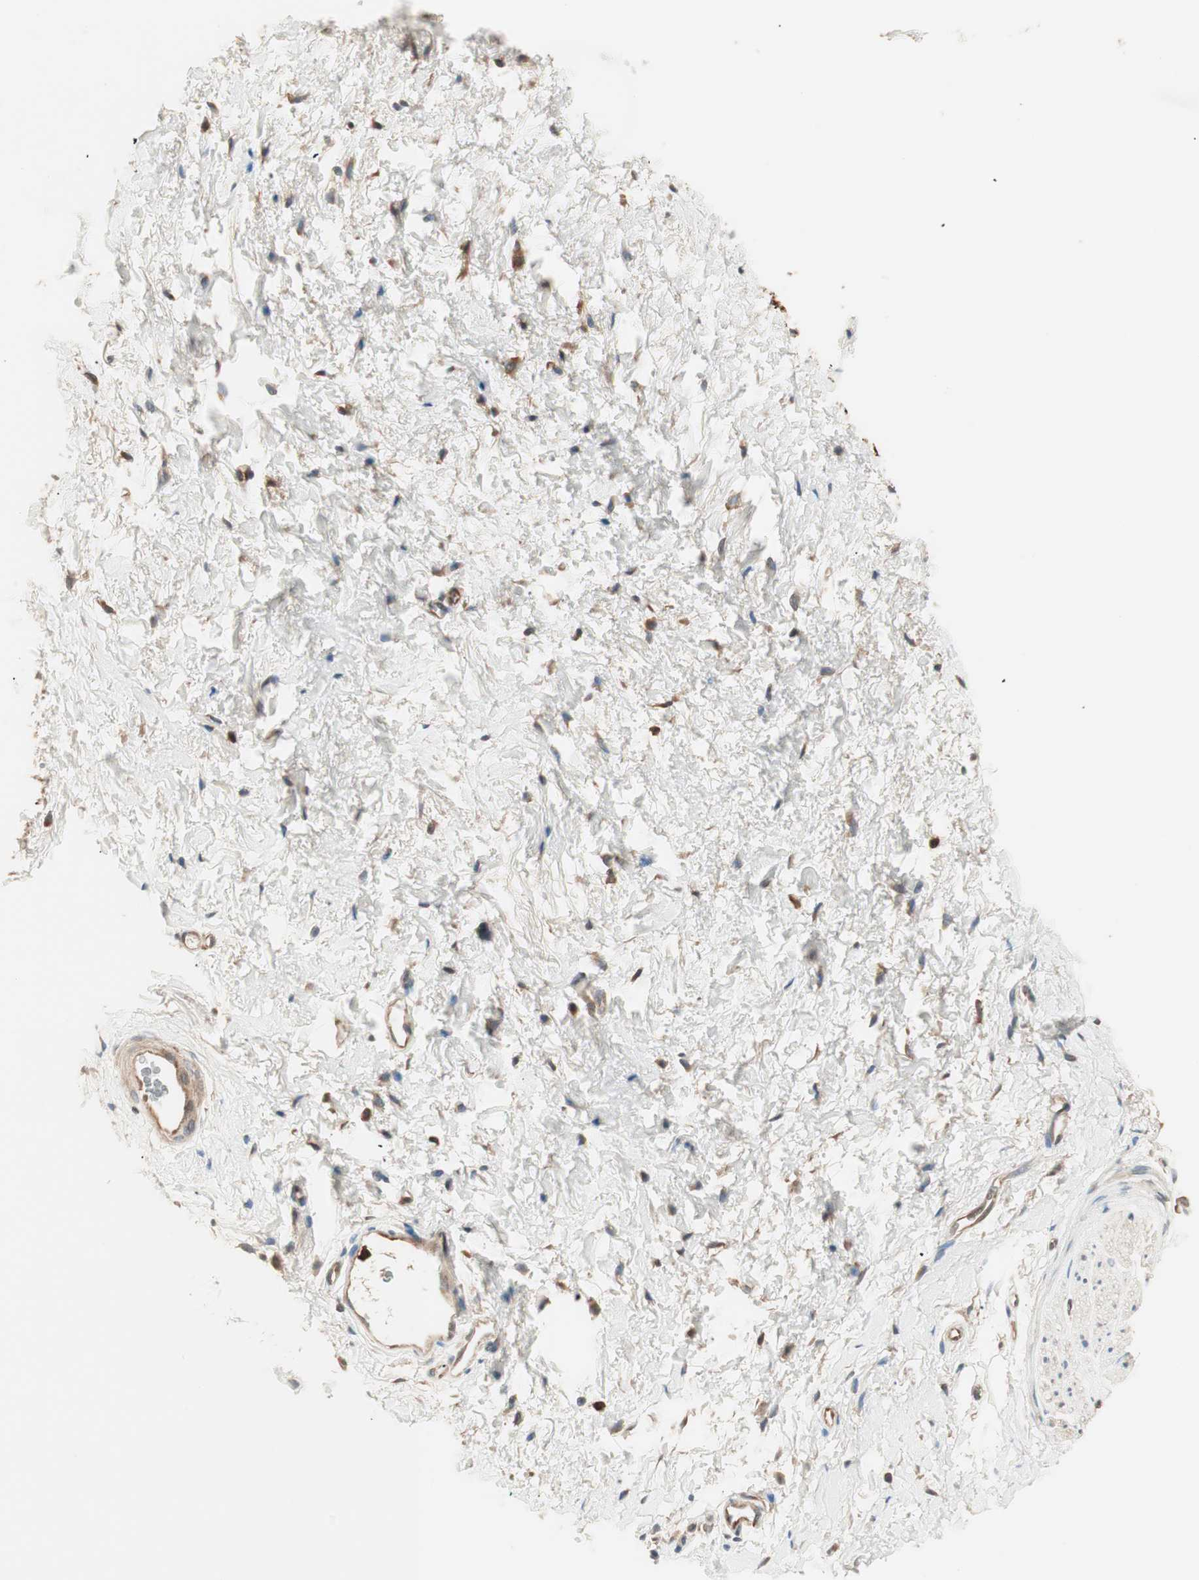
{"staining": {"intensity": "weak", "quantity": "<25%", "location": "cytoplasmic/membranous"}, "tissue": "adipose tissue", "cell_type": "Adipocytes", "image_type": "normal", "snomed": [{"axis": "morphology", "description": "Normal tissue, NOS"}, {"axis": "topography", "description": "Soft tissue"}, {"axis": "topography", "description": "Peripheral nerve tissue"}], "caption": "Adipocytes are negative for brown protein staining in benign adipose tissue.", "gene": "TSG101", "patient": {"sex": "female", "age": 71}}